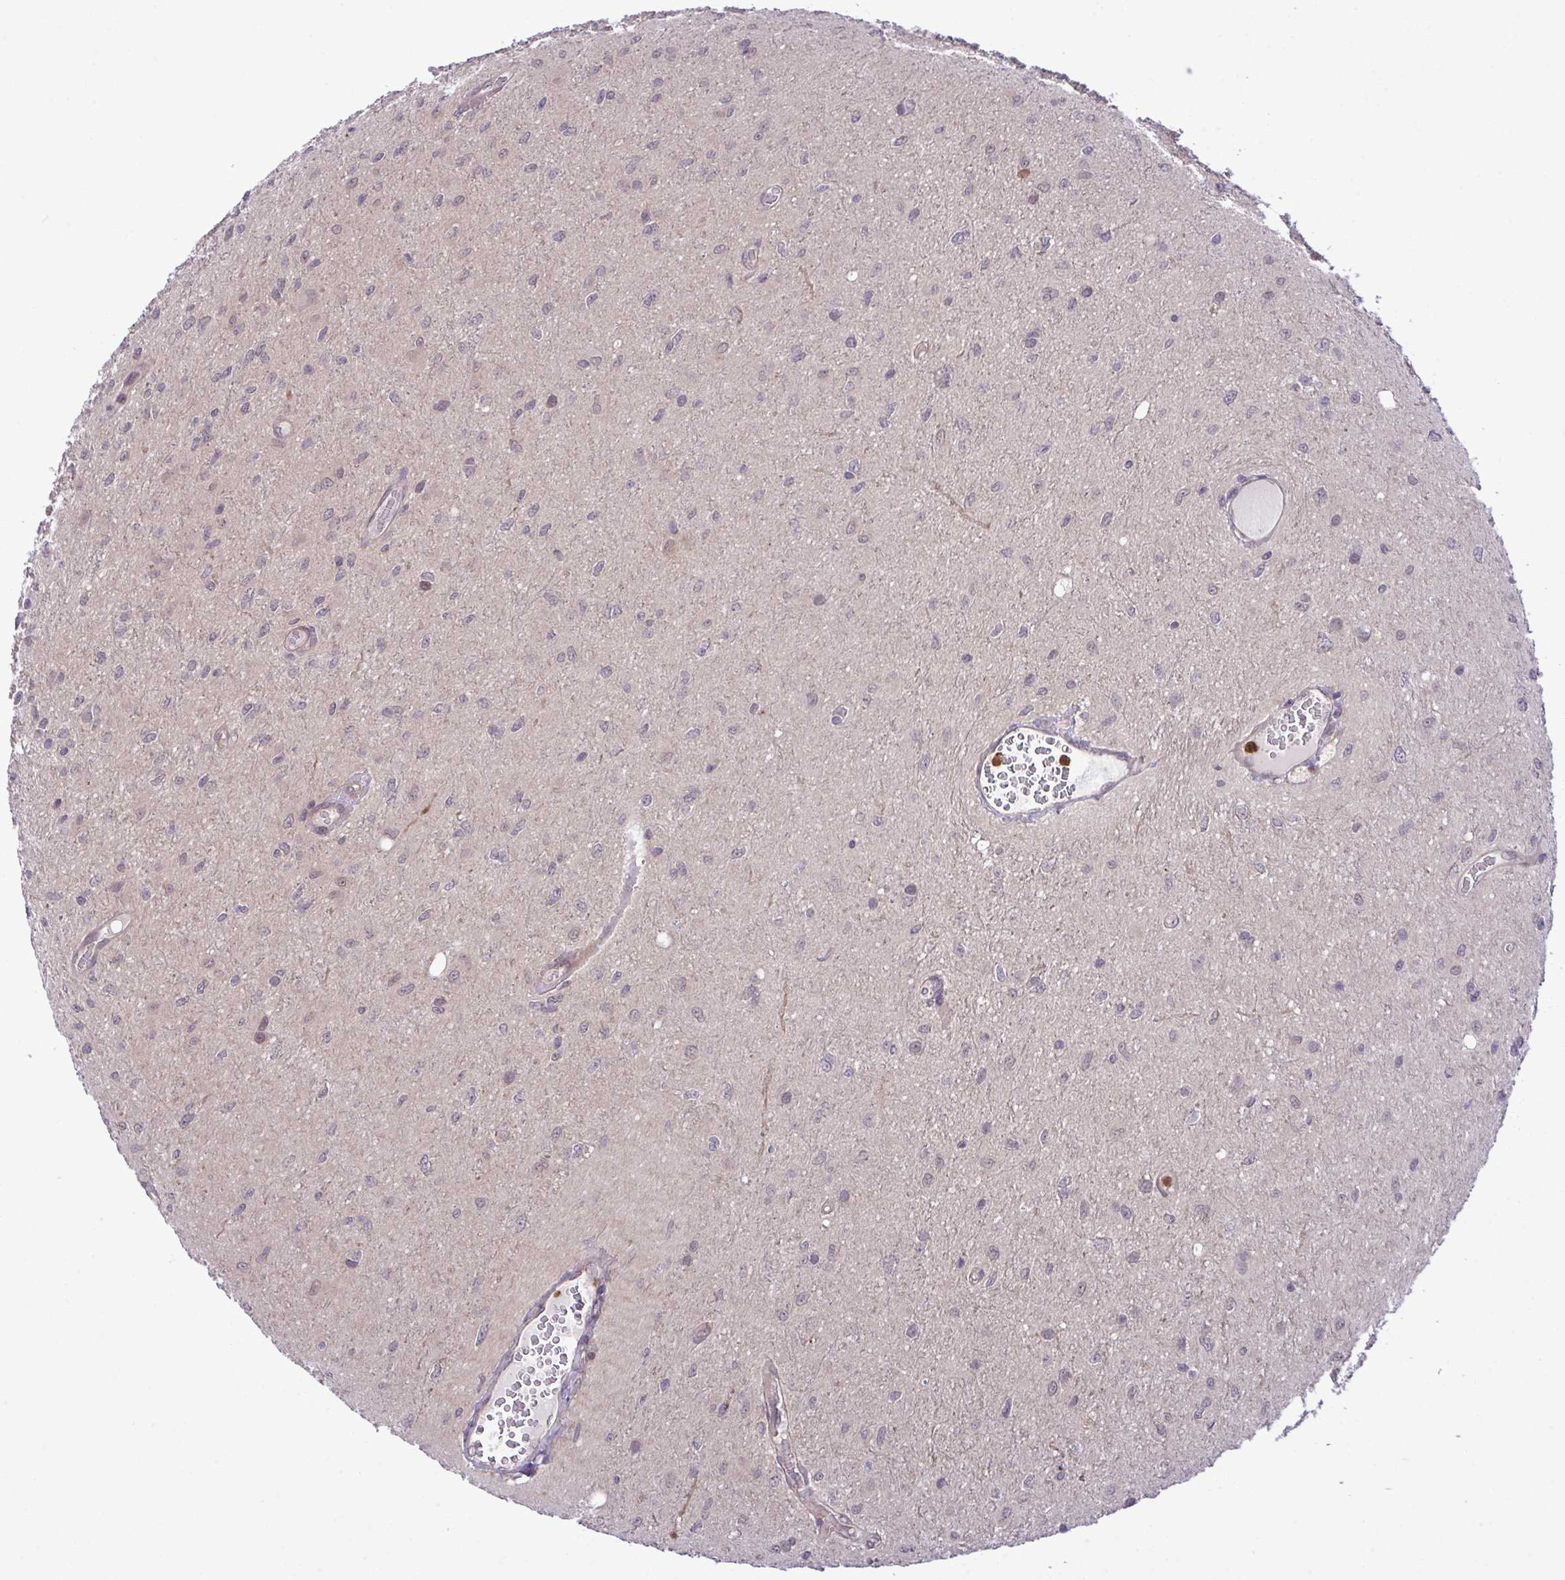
{"staining": {"intensity": "negative", "quantity": "none", "location": "none"}, "tissue": "glioma", "cell_type": "Tumor cells", "image_type": "cancer", "snomed": [{"axis": "morphology", "description": "Glioma, malignant, Low grade"}, {"axis": "topography", "description": "Cerebellum"}], "caption": "Immunohistochemistry (IHC) image of human glioma stained for a protein (brown), which reveals no positivity in tumor cells. (Brightfield microscopy of DAB IHC at high magnification).", "gene": "CMPK1", "patient": {"sex": "female", "age": 5}}